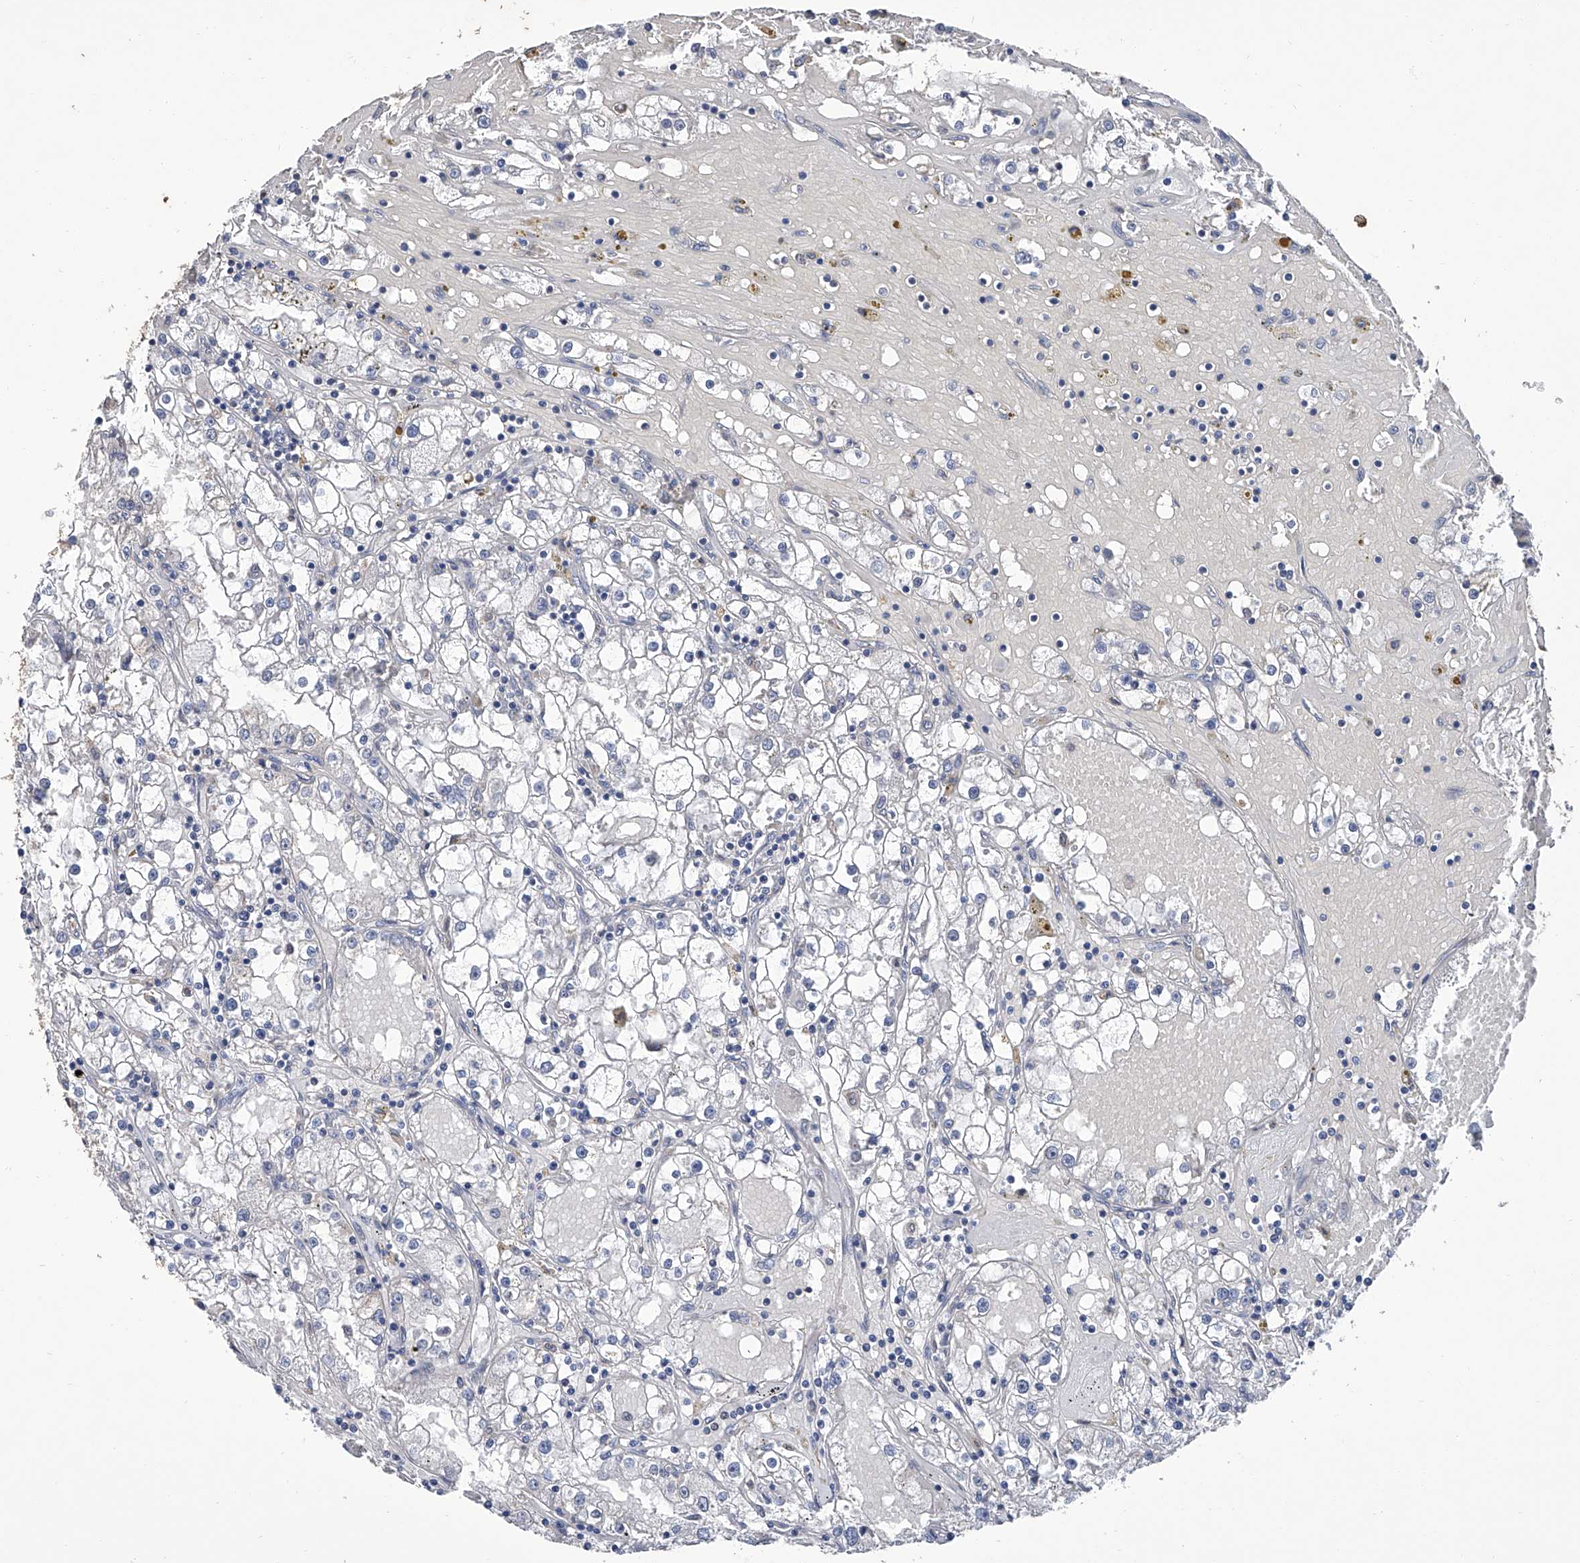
{"staining": {"intensity": "negative", "quantity": "none", "location": "none"}, "tissue": "renal cancer", "cell_type": "Tumor cells", "image_type": "cancer", "snomed": [{"axis": "morphology", "description": "Adenocarcinoma, NOS"}, {"axis": "topography", "description": "Kidney"}], "caption": "This histopathology image is of renal adenocarcinoma stained with immunohistochemistry (IHC) to label a protein in brown with the nuclei are counter-stained blue. There is no positivity in tumor cells. Nuclei are stained in blue.", "gene": "GPT", "patient": {"sex": "male", "age": 56}}